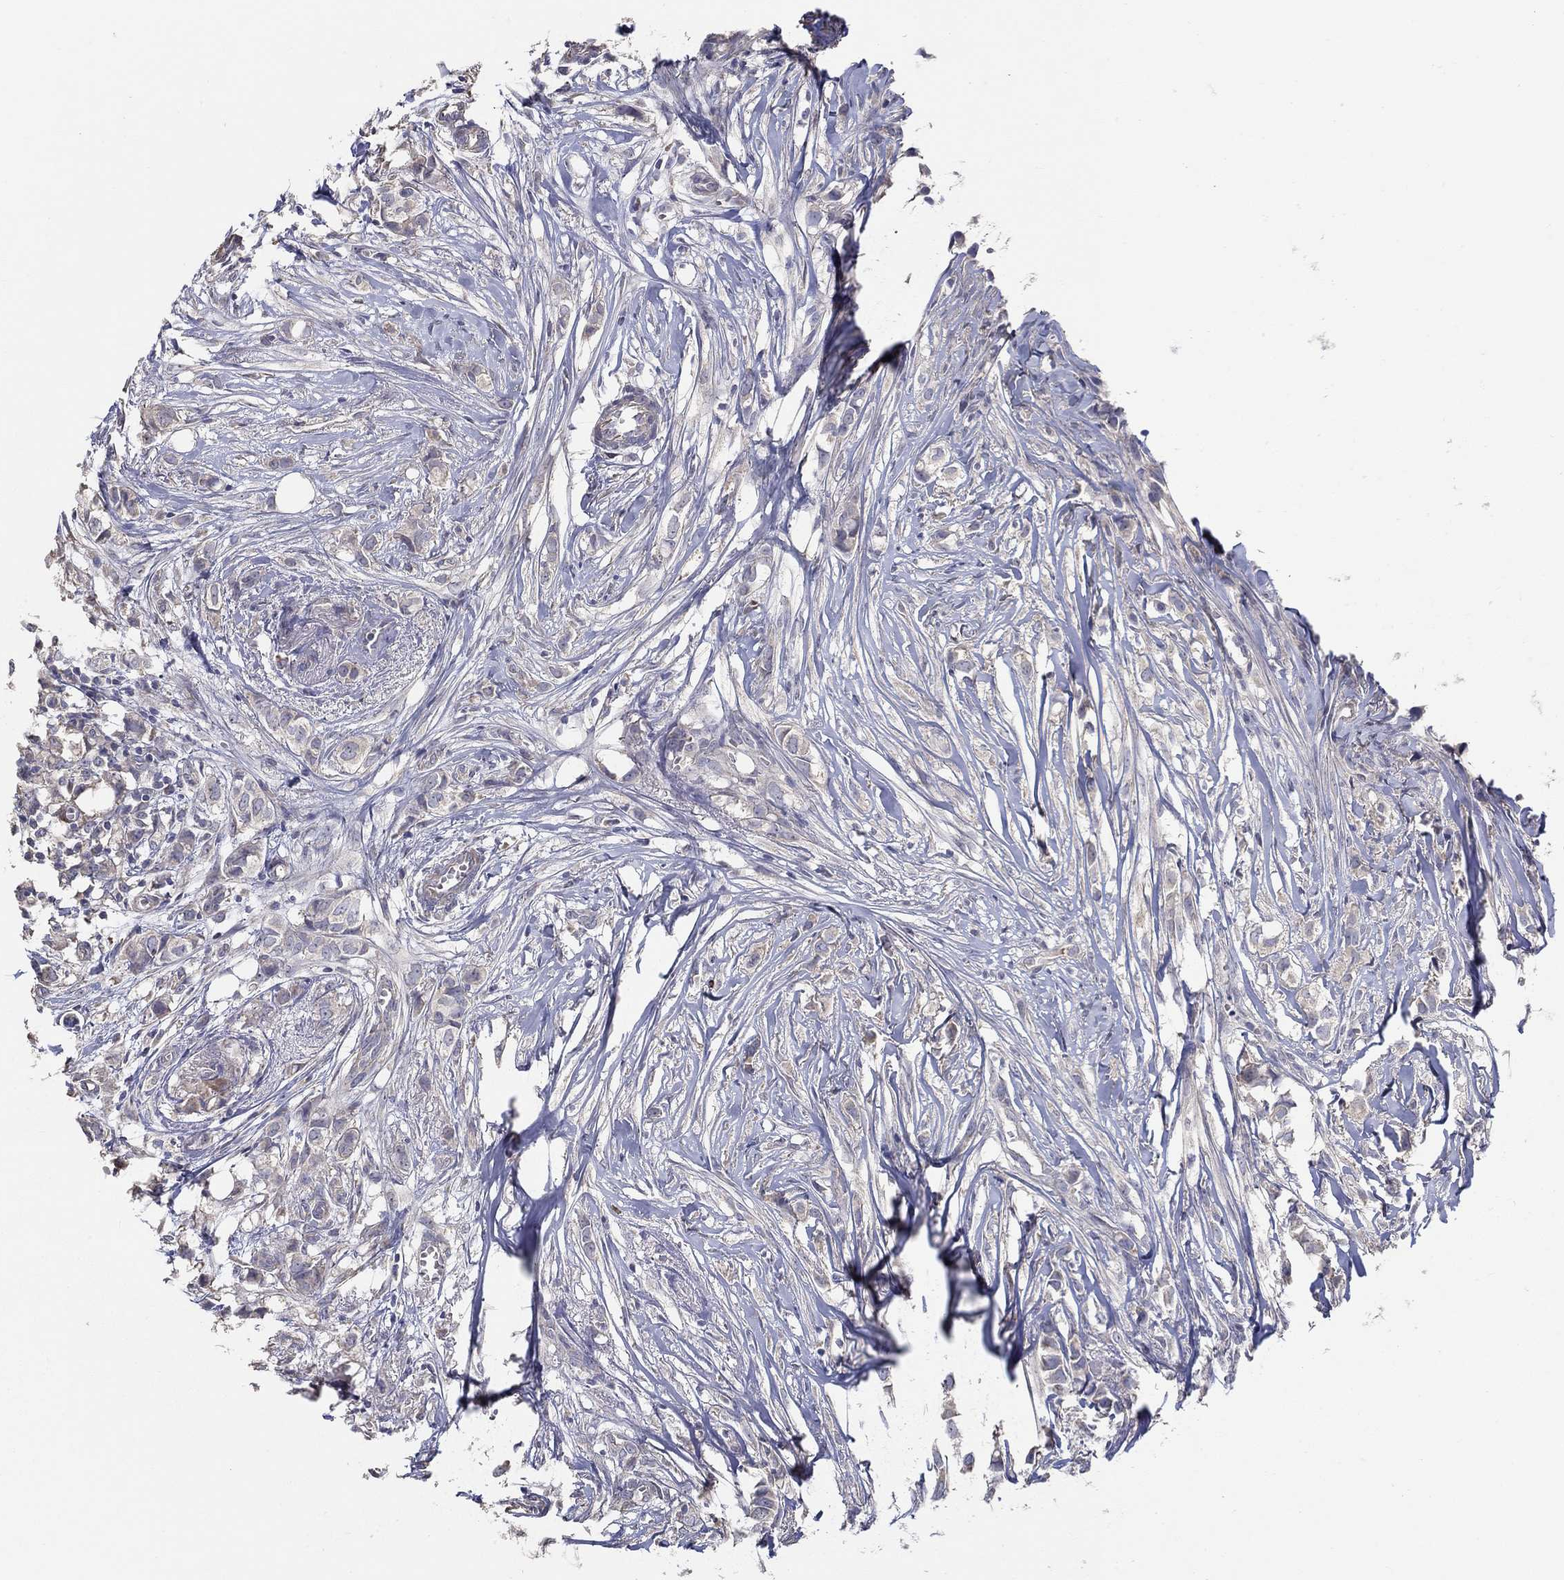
{"staining": {"intensity": "negative", "quantity": "none", "location": "none"}, "tissue": "breast cancer", "cell_type": "Tumor cells", "image_type": "cancer", "snomed": [{"axis": "morphology", "description": "Duct carcinoma"}, {"axis": "topography", "description": "Breast"}], "caption": "This is an immunohistochemistry micrograph of breast cancer. There is no expression in tumor cells.", "gene": "DOCK3", "patient": {"sex": "female", "age": 85}}